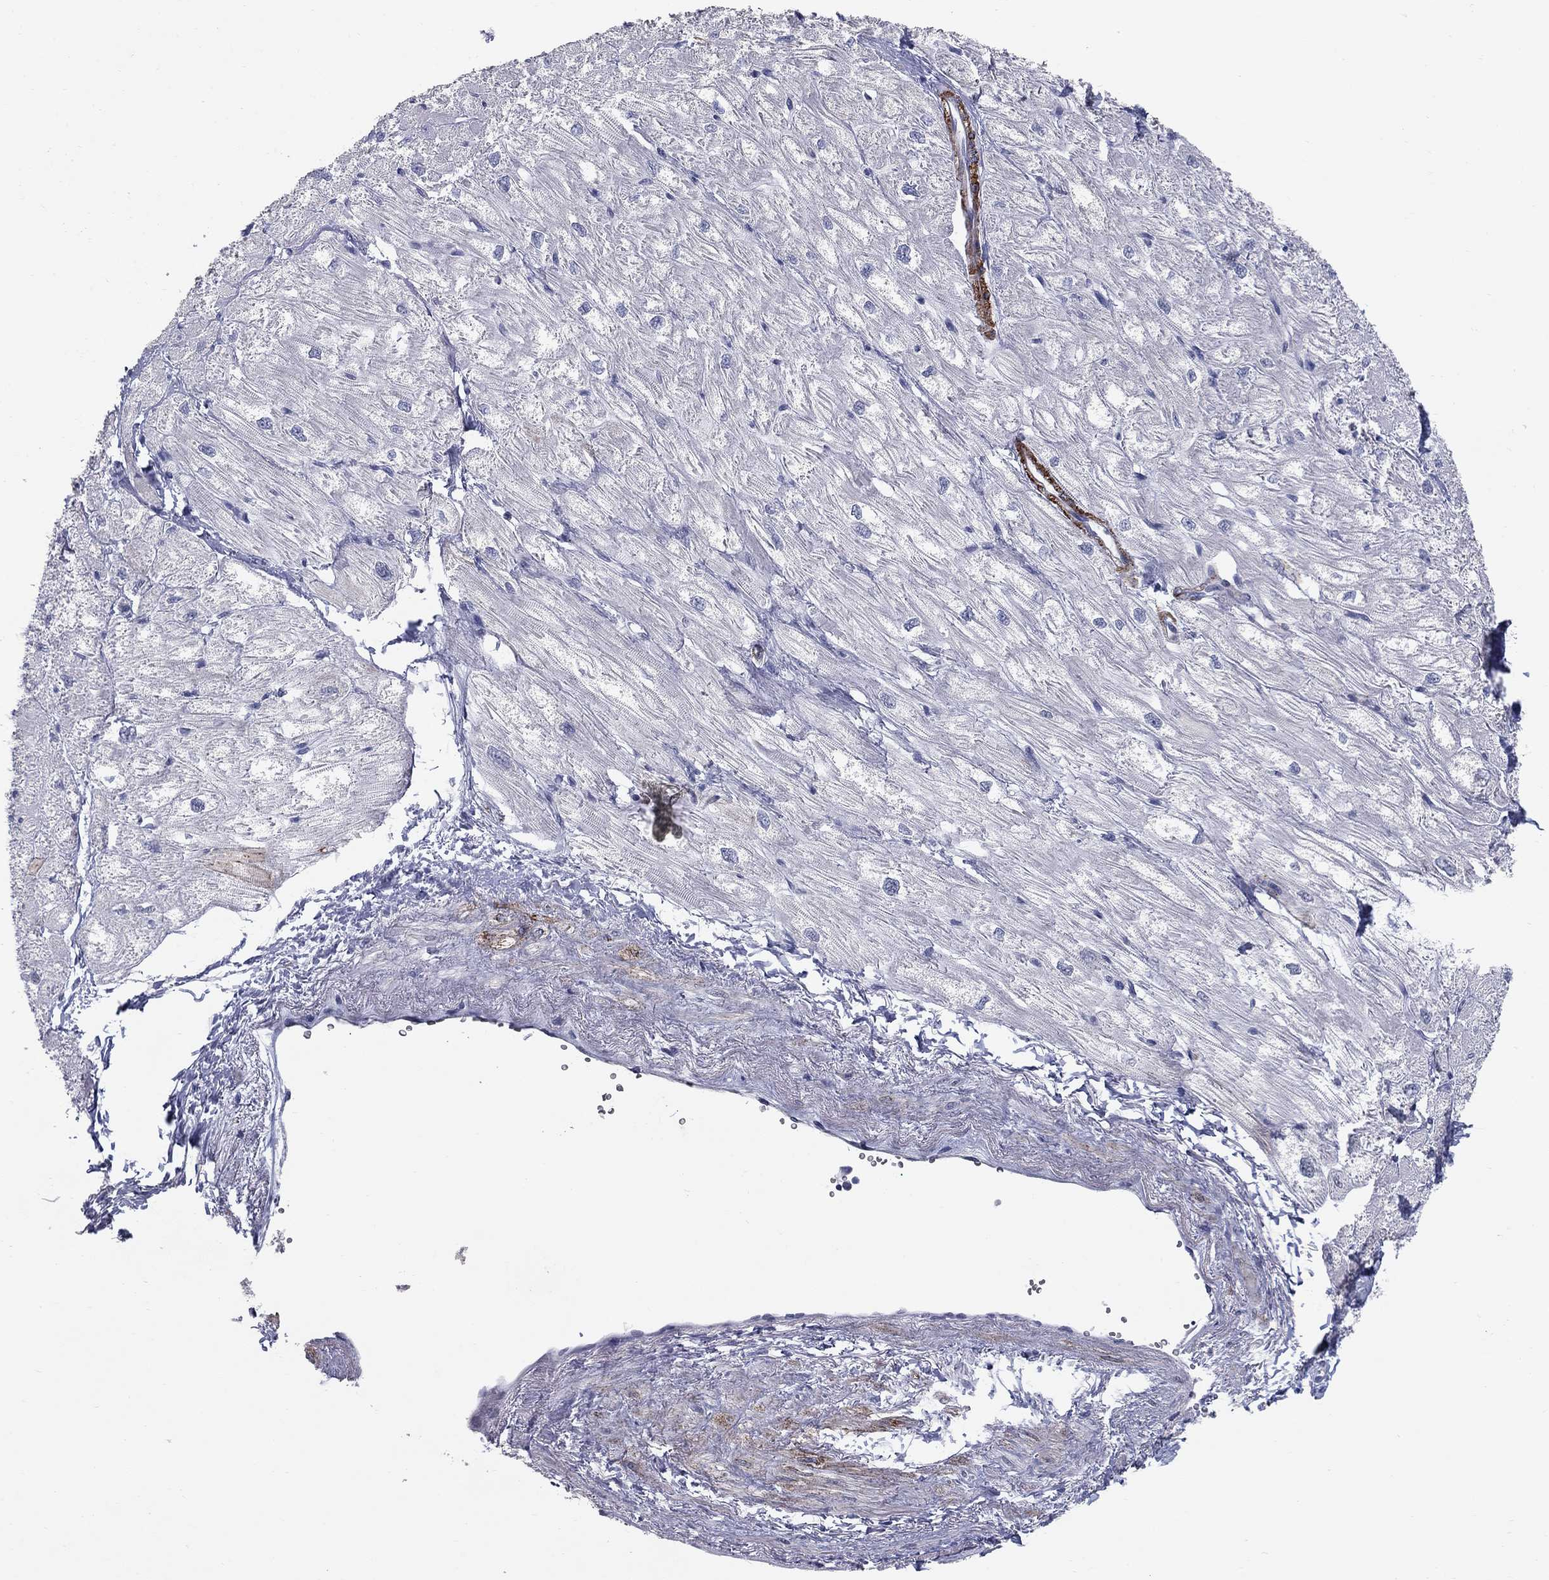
{"staining": {"intensity": "negative", "quantity": "none", "location": "none"}, "tissue": "heart muscle", "cell_type": "Cardiomyocytes", "image_type": "normal", "snomed": [{"axis": "morphology", "description": "Normal tissue, NOS"}, {"axis": "topography", "description": "Heart"}], "caption": "Cardiomyocytes are negative for protein expression in unremarkable human heart muscle. (DAB (3,3'-diaminobenzidine) IHC, high magnification).", "gene": "NTRK2", "patient": {"sex": "male", "age": 57}}